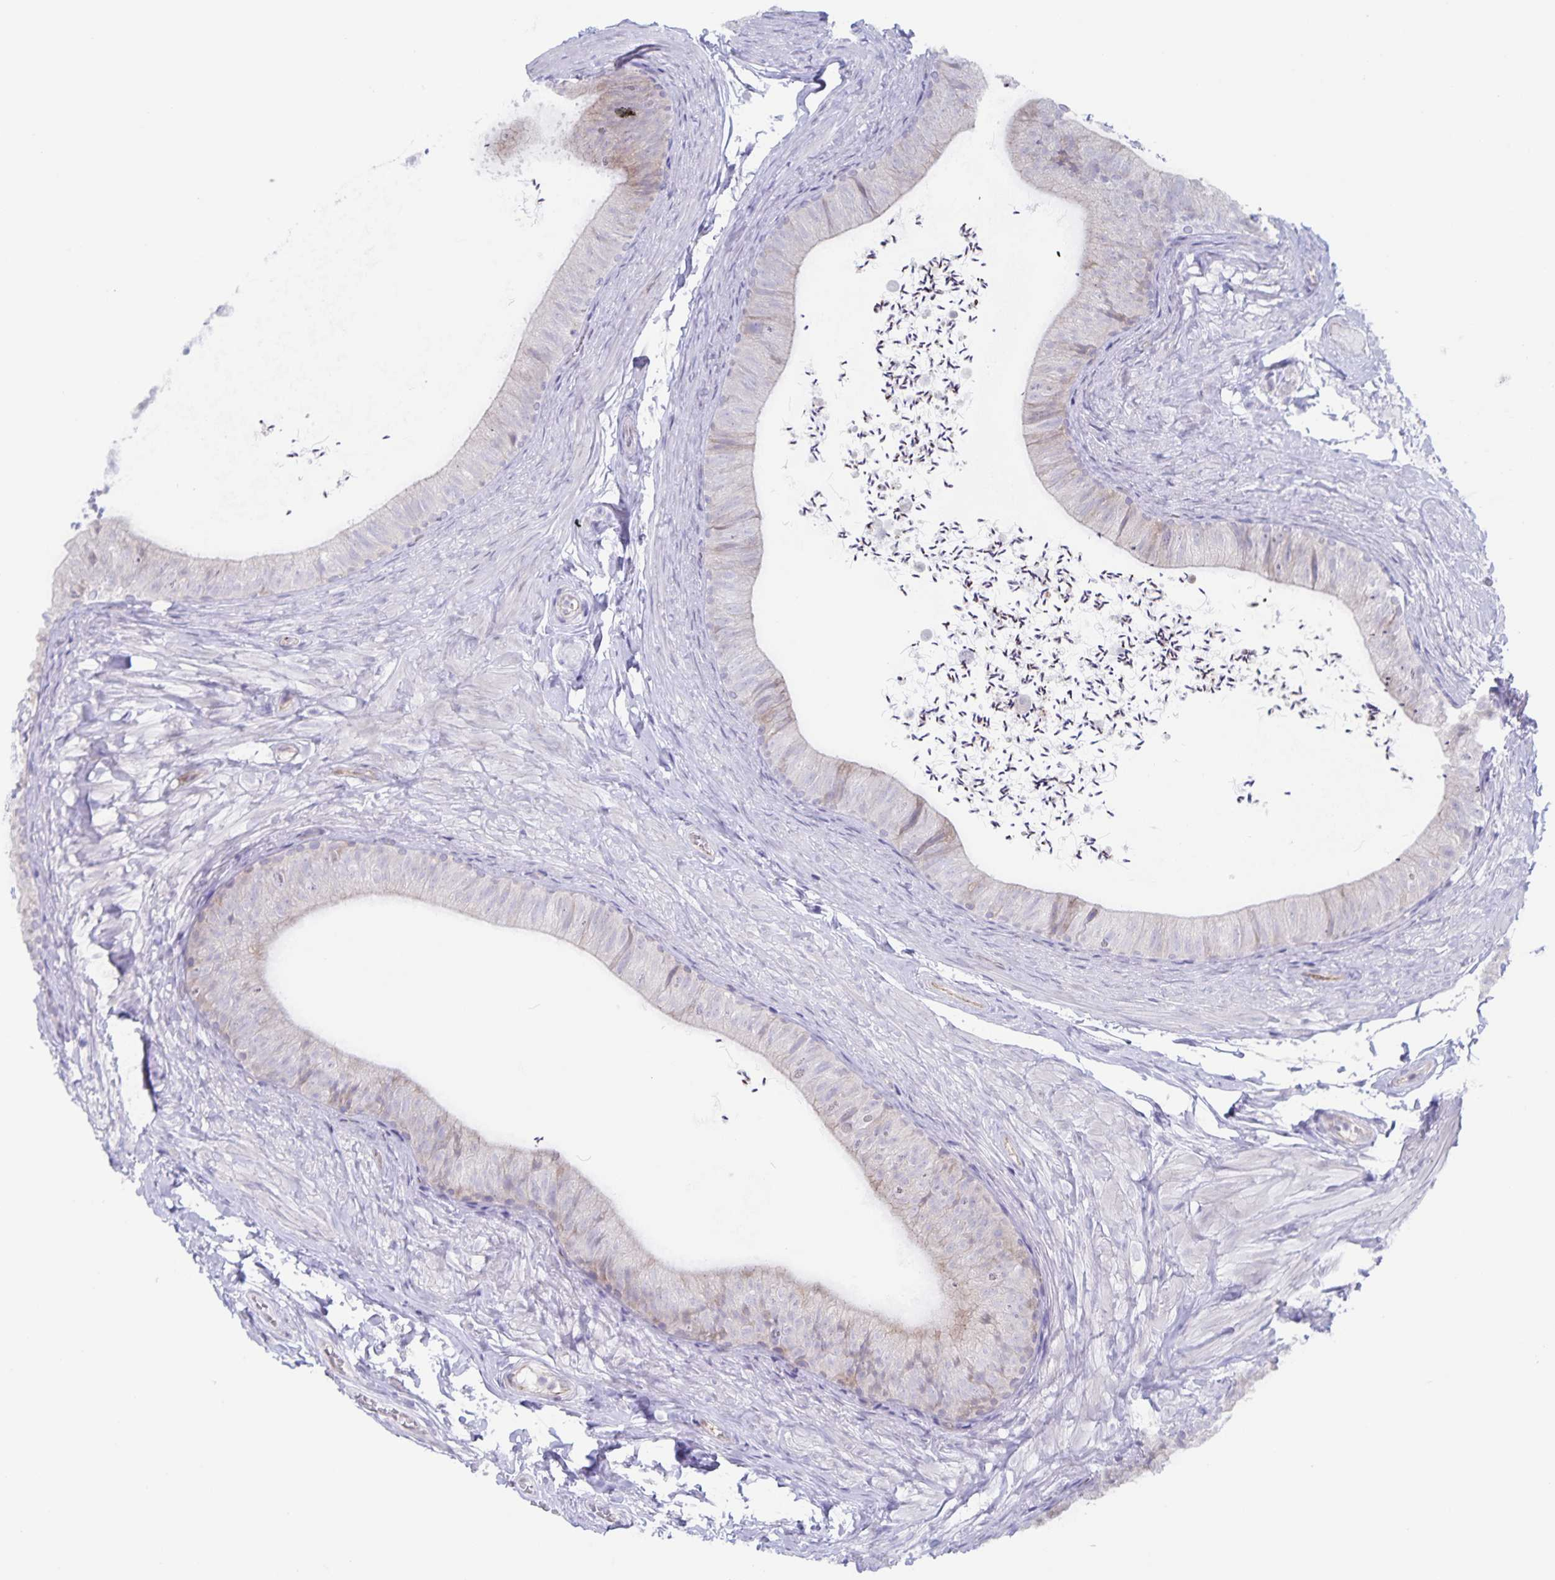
{"staining": {"intensity": "weak", "quantity": "<25%", "location": "cytoplasmic/membranous"}, "tissue": "epididymis", "cell_type": "Glandular cells", "image_type": "normal", "snomed": [{"axis": "morphology", "description": "Normal tissue, NOS"}, {"axis": "topography", "description": "Epididymis, spermatic cord, NOS"}, {"axis": "topography", "description": "Epididymis"}, {"axis": "topography", "description": "Peripheral nerve tissue"}], "caption": "Immunohistochemical staining of benign epididymis displays no significant staining in glandular cells.", "gene": "AQP4", "patient": {"sex": "male", "age": 29}}